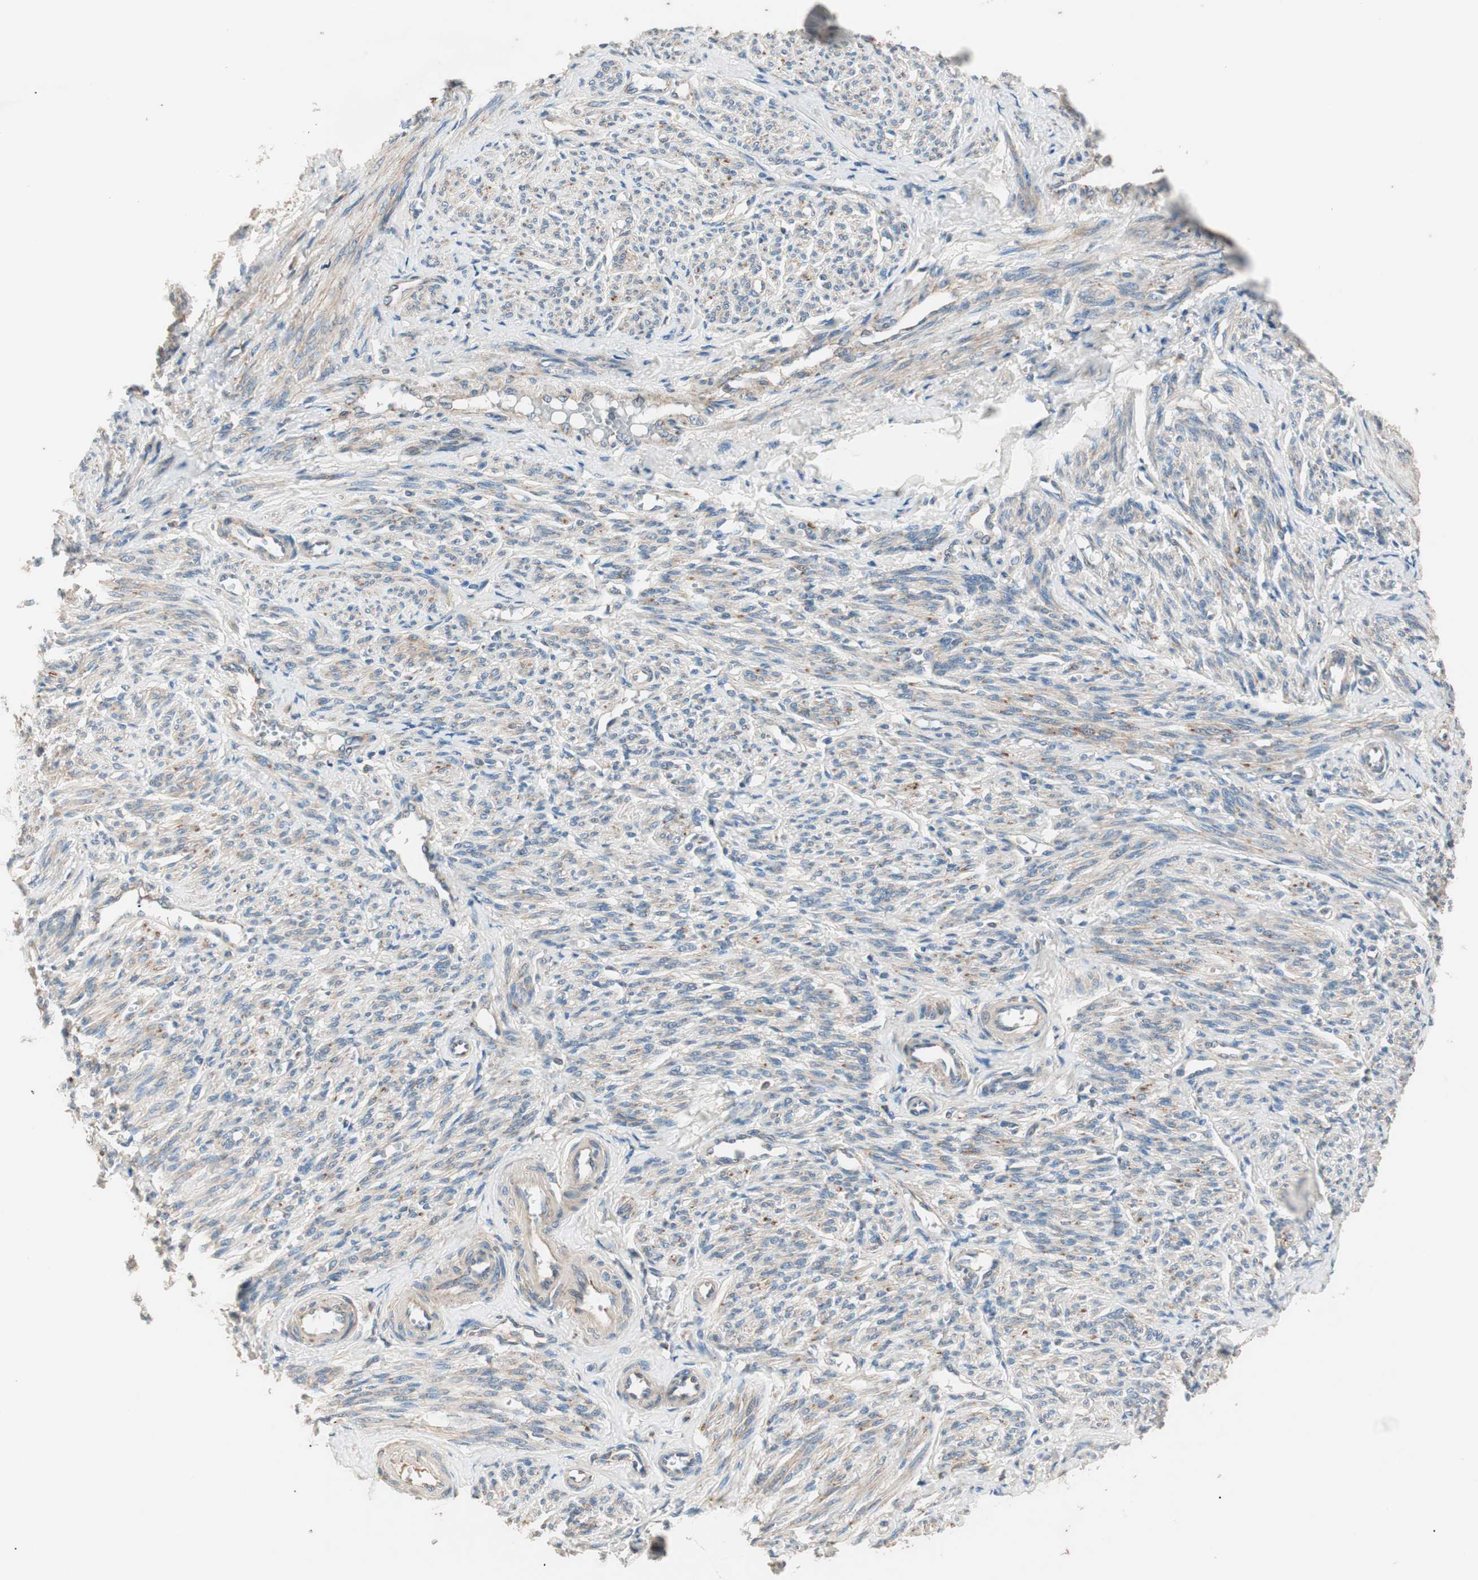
{"staining": {"intensity": "weak", "quantity": "25%-75%", "location": "cytoplasmic/membranous"}, "tissue": "smooth muscle", "cell_type": "Smooth muscle cells", "image_type": "normal", "snomed": [{"axis": "morphology", "description": "Normal tissue, NOS"}, {"axis": "topography", "description": "Smooth muscle"}], "caption": "IHC micrograph of benign human smooth muscle stained for a protein (brown), which shows low levels of weak cytoplasmic/membranous positivity in approximately 25%-75% of smooth muscle cells.", "gene": "HPN", "patient": {"sex": "female", "age": 65}}